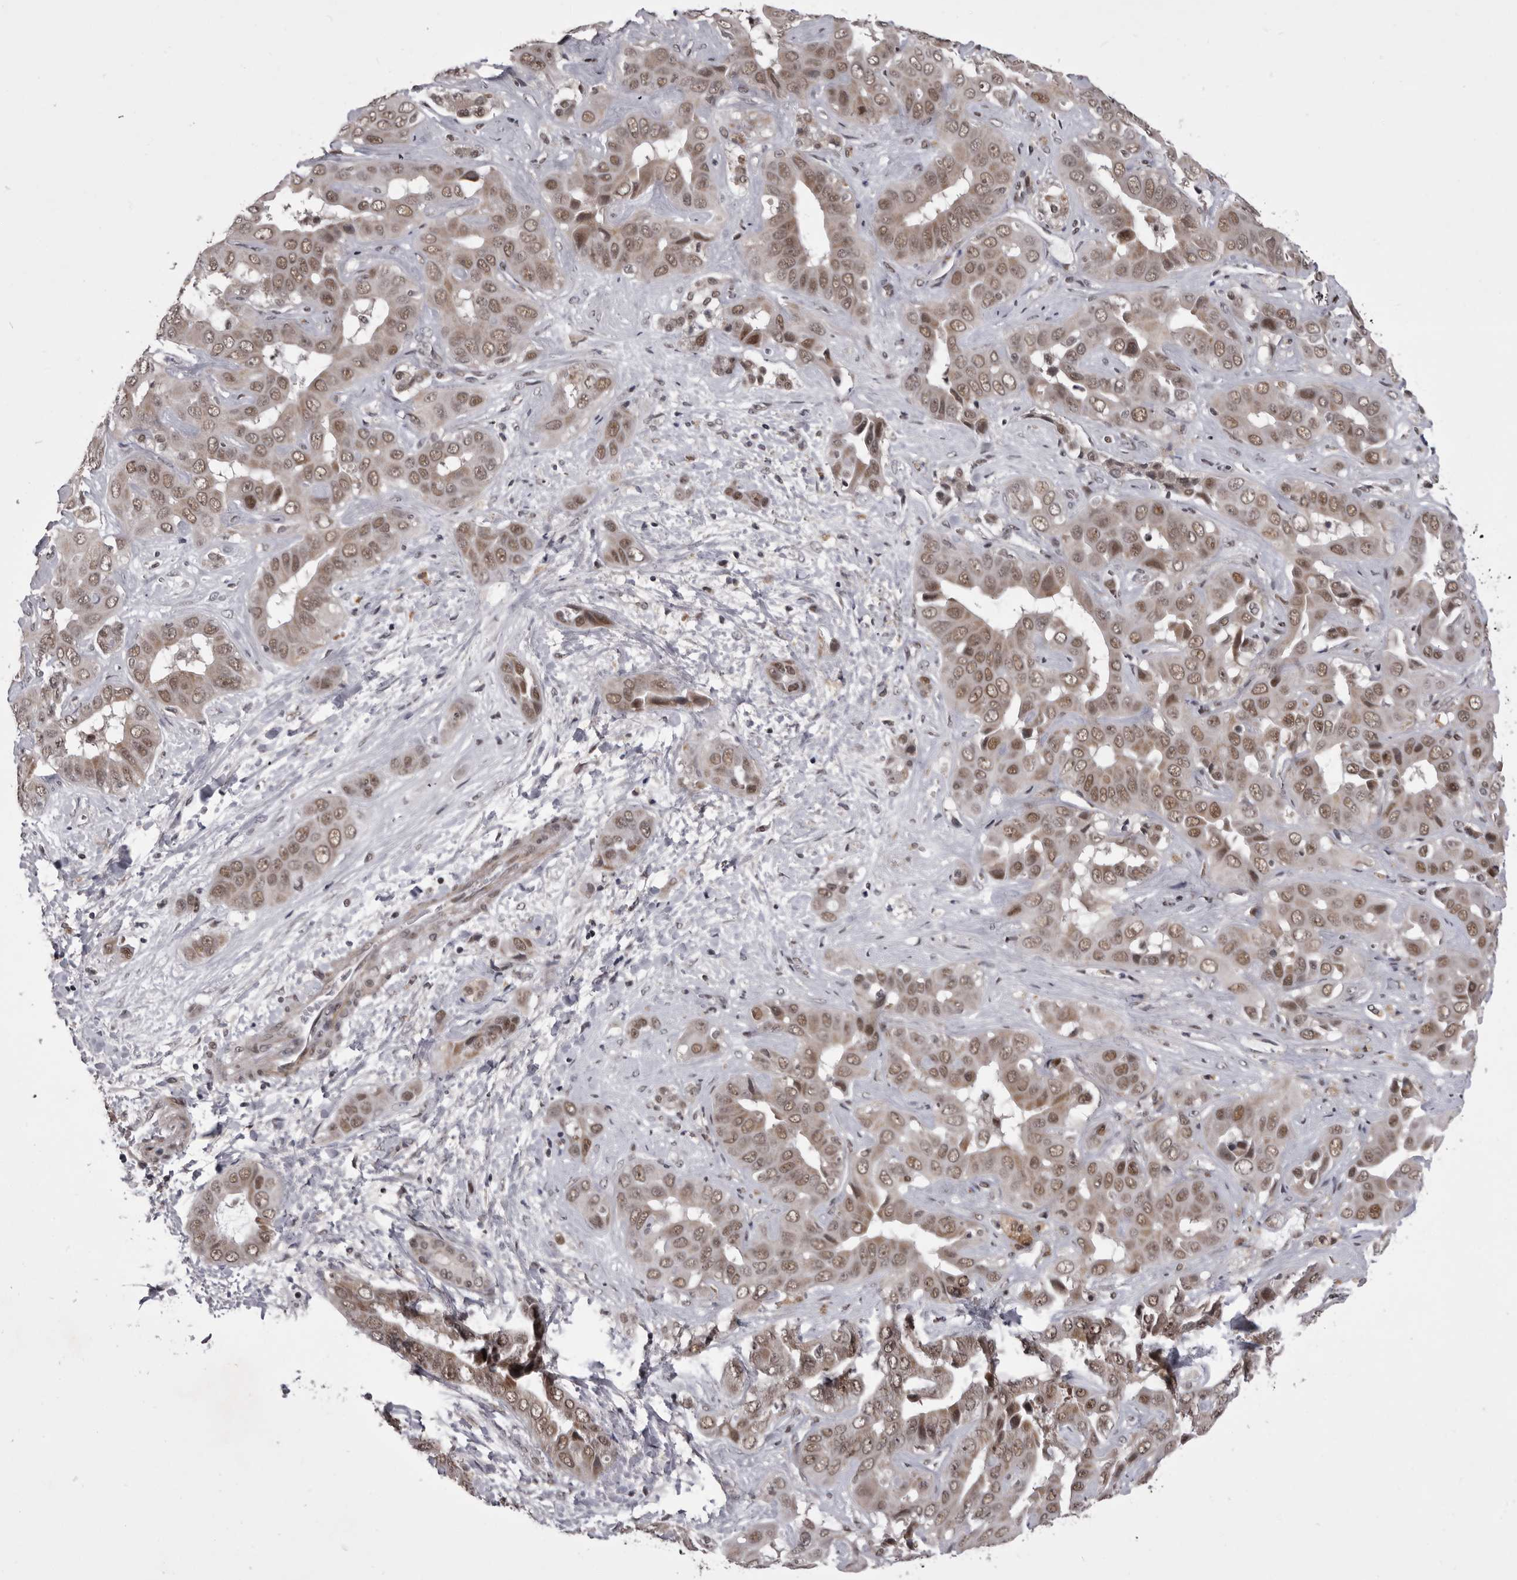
{"staining": {"intensity": "moderate", "quantity": ">75%", "location": "nuclear"}, "tissue": "liver cancer", "cell_type": "Tumor cells", "image_type": "cancer", "snomed": [{"axis": "morphology", "description": "Cholangiocarcinoma"}, {"axis": "topography", "description": "Liver"}], "caption": "A histopathology image of liver cholangiocarcinoma stained for a protein demonstrates moderate nuclear brown staining in tumor cells.", "gene": "PRPF3", "patient": {"sex": "female", "age": 52}}